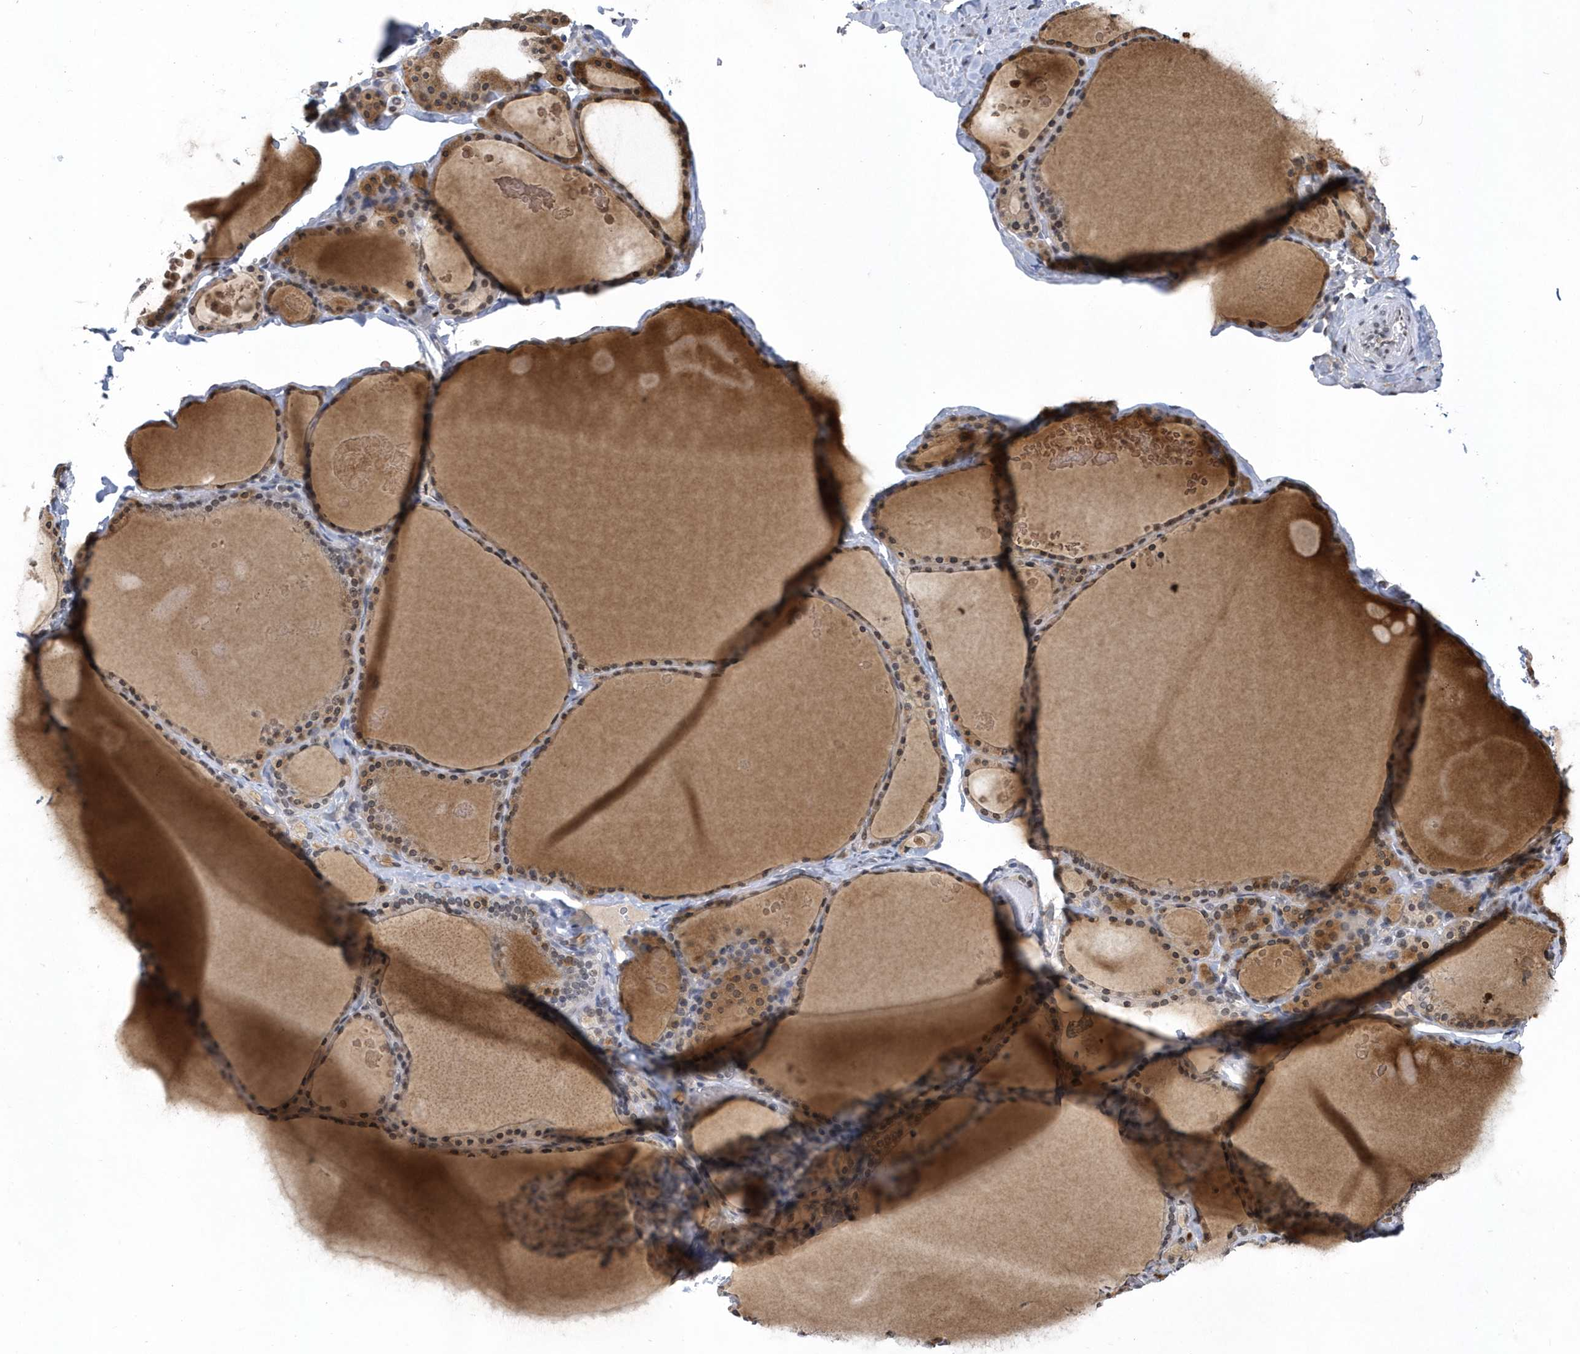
{"staining": {"intensity": "moderate", "quantity": "25%-75%", "location": "cytoplasmic/membranous"}, "tissue": "thyroid gland", "cell_type": "Glandular cells", "image_type": "normal", "snomed": [{"axis": "morphology", "description": "Normal tissue, NOS"}, {"axis": "topography", "description": "Thyroid gland"}], "caption": "Normal thyroid gland was stained to show a protein in brown. There is medium levels of moderate cytoplasmic/membranous positivity in about 25%-75% of glandular cells.", "gene": "VWA5B2", "patient": {"sex": "male", "age": 56}}